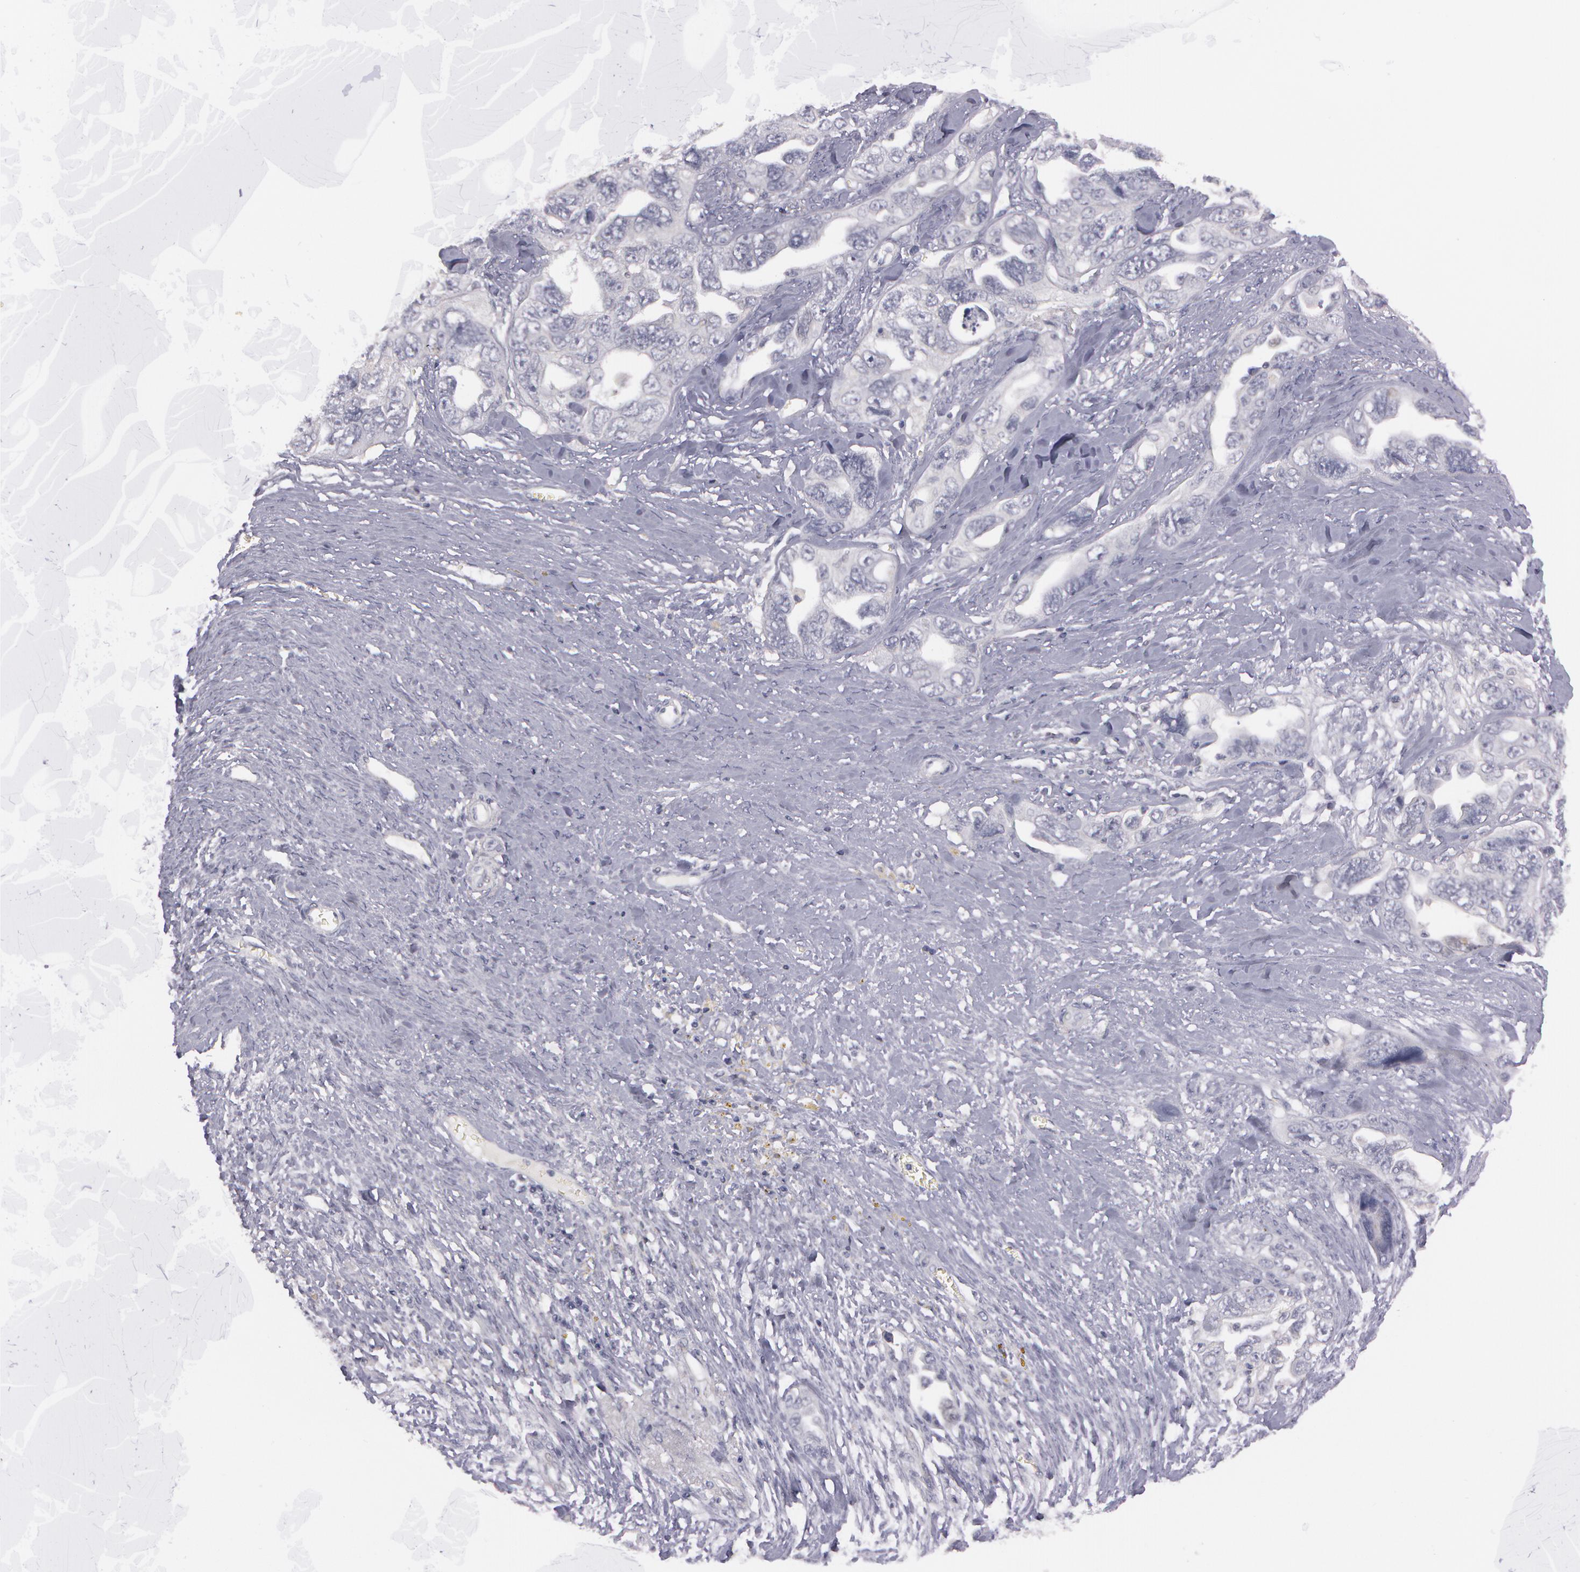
{"staining": {"intensity": "negative", "quantity": "none", "location": "none"}, "tissue": "ovarian cancer", "cell_type": "Tumor cells", "image_type": "cancer", "snomed": [{"axis": "morphology", "description": "Cystadenocarcinoma, serous, NOS"}, {"axis": "topography", "description": "Ovary"}], "caption": "Human ovarian serous cystadenocarcinoma stained for a protein using immunohistochemistry (IHC) demonstrates no positivity in tumor cells.", "gene": "IL1RN", "patient": {"sex": "female", "age": 63}}